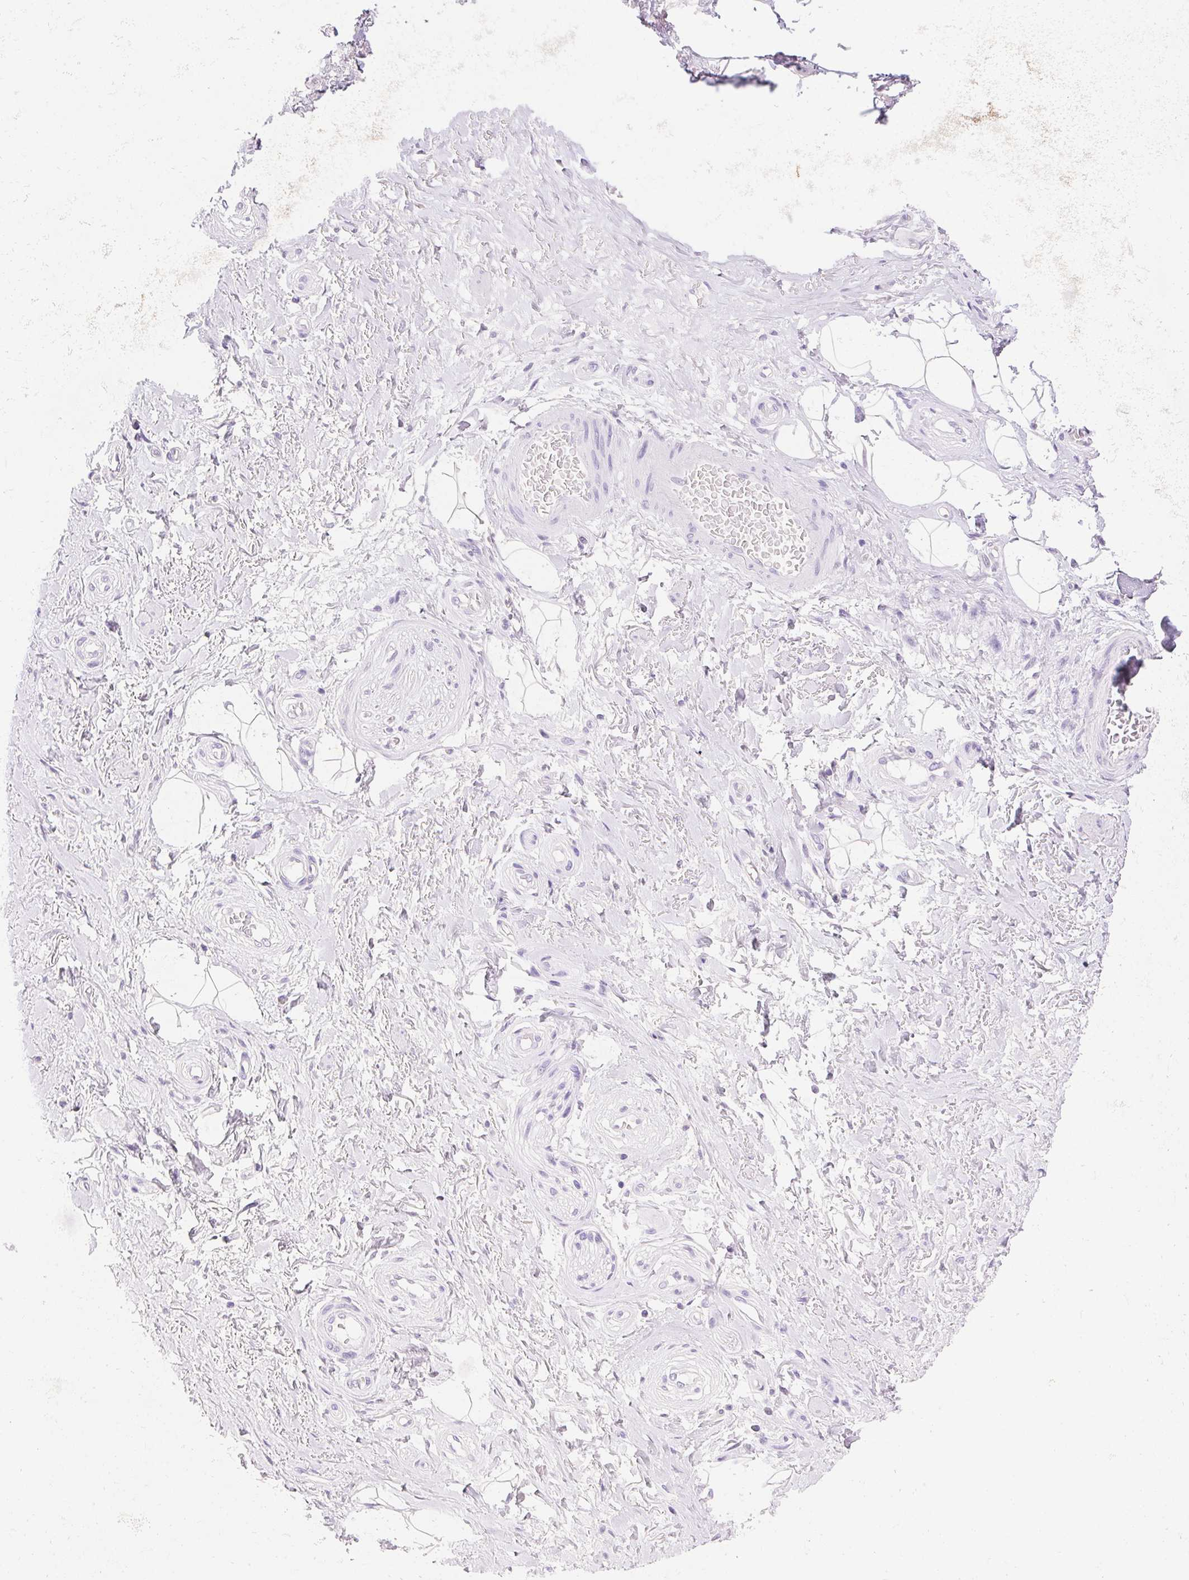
{"staining": {"intensity": "negative", "quantity": "none", "location": "none"}, "tissue": "adipose tissue", "cell_type": "Adipocytes", "image_type": "normal", "snomed": [{"axis": "morphology", "description": "Normal tissue, NOS"}, {"axis": "topography", "description": "Anal"}, {"axis": "topography", "description": "Peripheral nerve tissue"}], "caption": "There is no significant positivity in adipocytes of adipose tissue. (DAB immunohistochemistry visualized using brightfield microscopy, high magnification).", "gene": "ASGR2", "patient": {"sex": "male", "age": 53}}